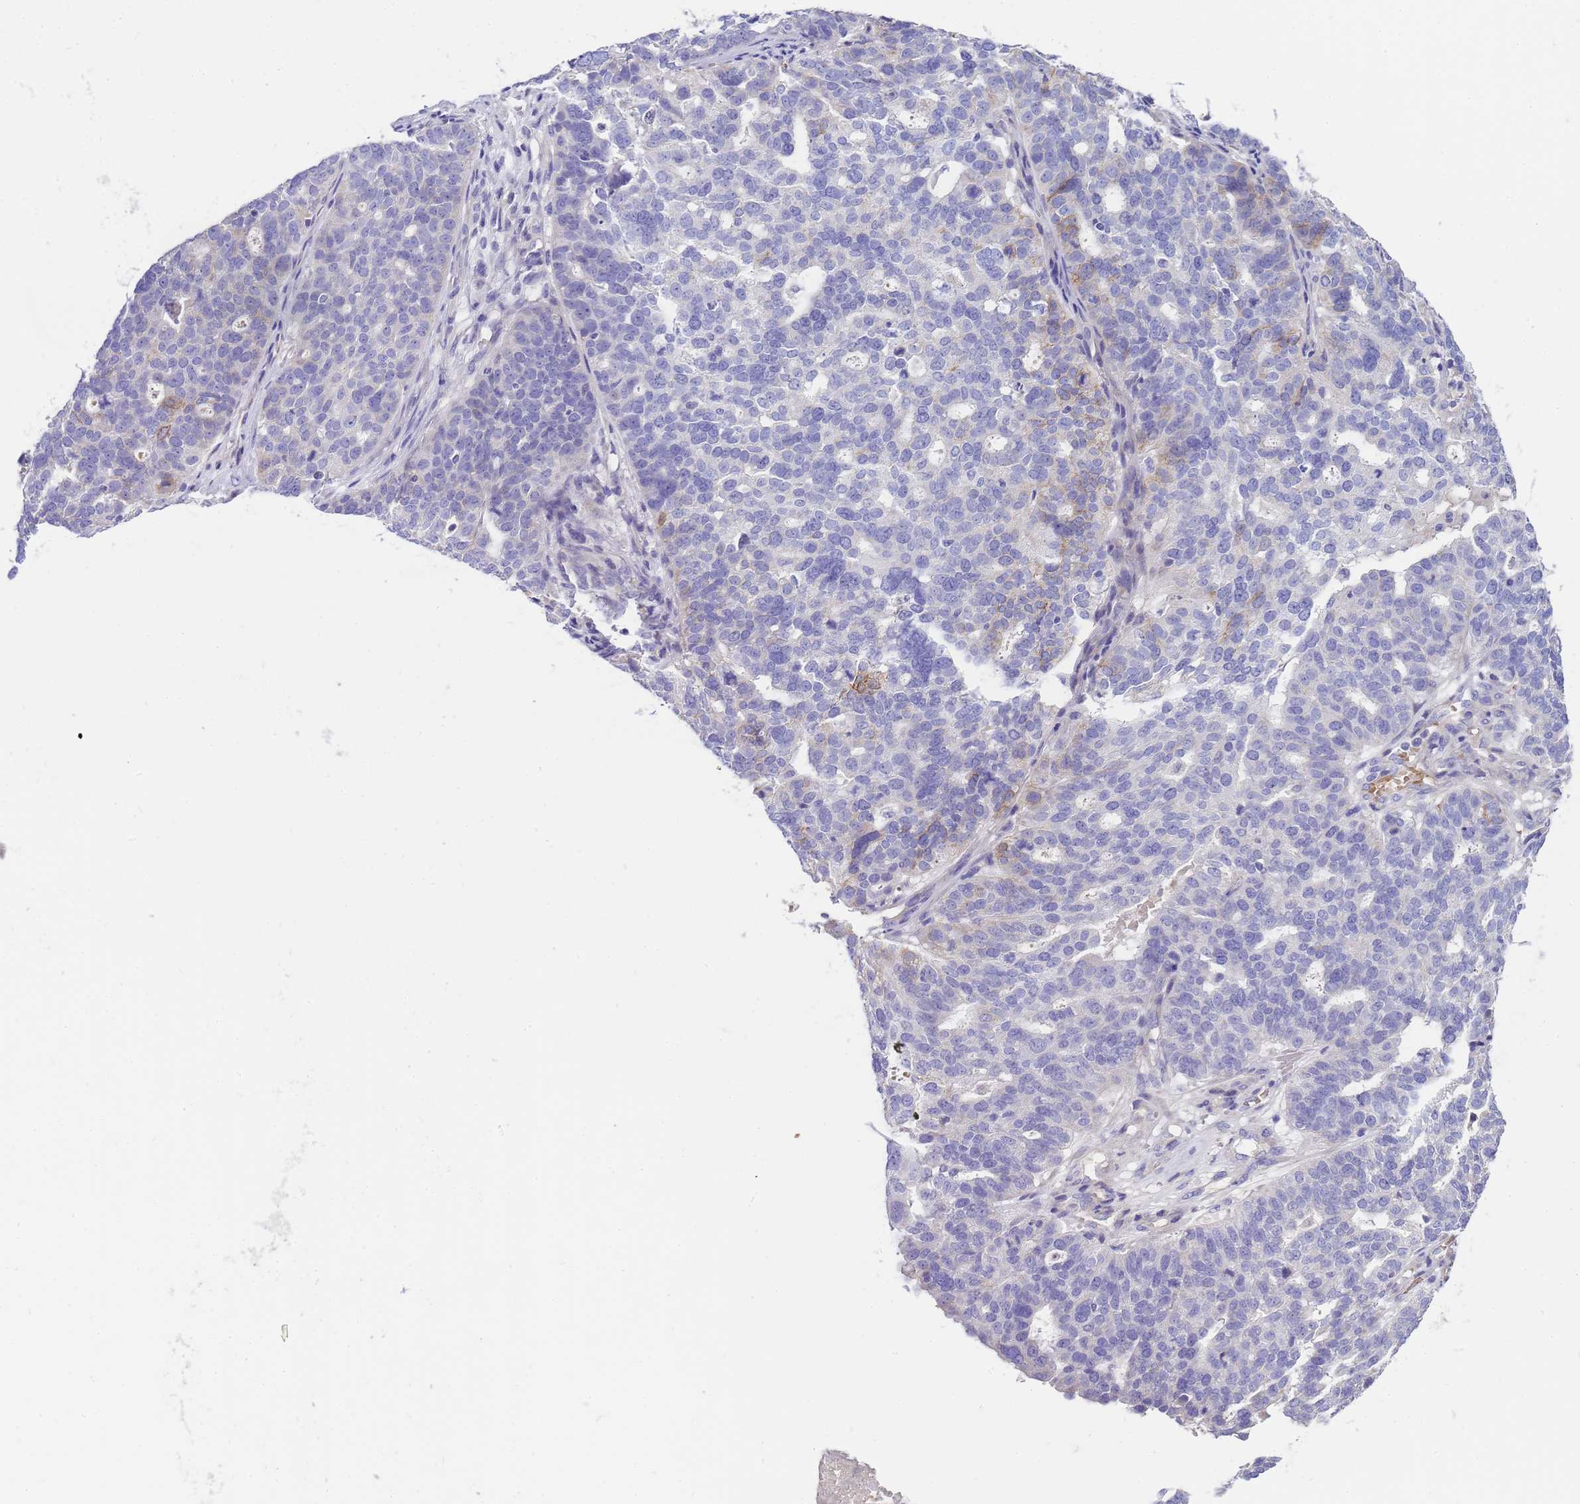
{"staining": {"intensity": "negative", "quantity": "none", "location": "none"}, "tissue": "ovarian cancer", "cell_type": "Tumor cells", "image_type": "cancer", "snomed": [{"axis": "morphology", "description": "Cystadenocarcinoma, serous, NOS"}, {"axis": "topography", "description": "Ovary"}], "caption": "Tumor cells show no significant protein positivity in serous cystadenocarcinoma (ovarian).", "gene": "RIPPLY2", "patient": {"sex": "female", "age": 59}}